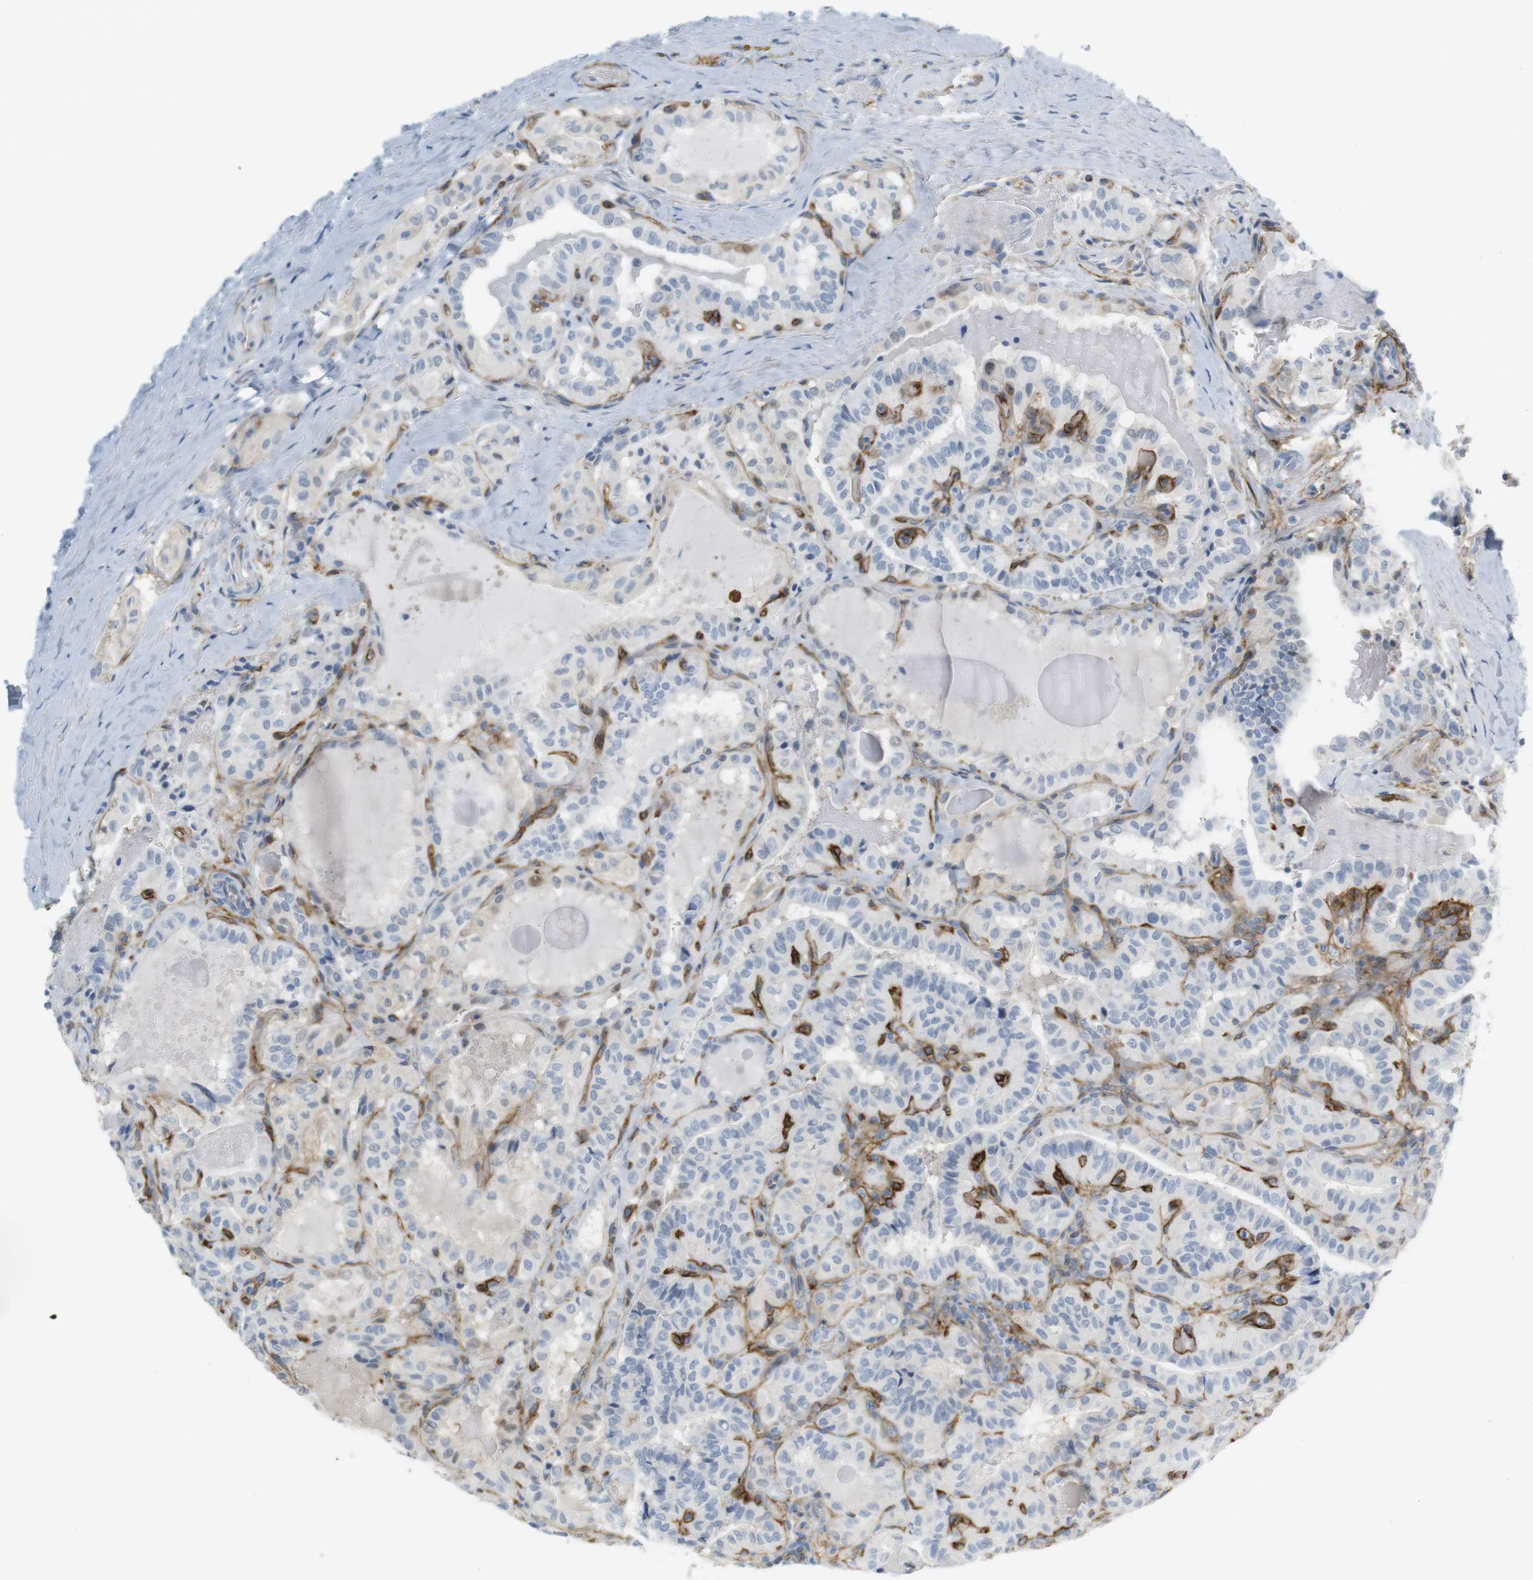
{"staining": {"intensity": "negative", "quantity": "none", "location": "none"}, "tissue": "thyroid cancer", "cell_type": "Tumor cells", "image_type": "cancer", "snomed": [{"axis": "morphology", "description": "Papillary adenocarcinoma, NOS"}, {"axis": "topography", "description": "Thyroid gland"}], "caption": "Immunohistochemical staining of human papillary adenocarcinoma (thyroid) exhibits no significant positivity in tumor cells. (Brightfield microscopy of DAB IHC at high magnification).", "gene": "F2R", "patient": {"sex": "male", "age": 77}}